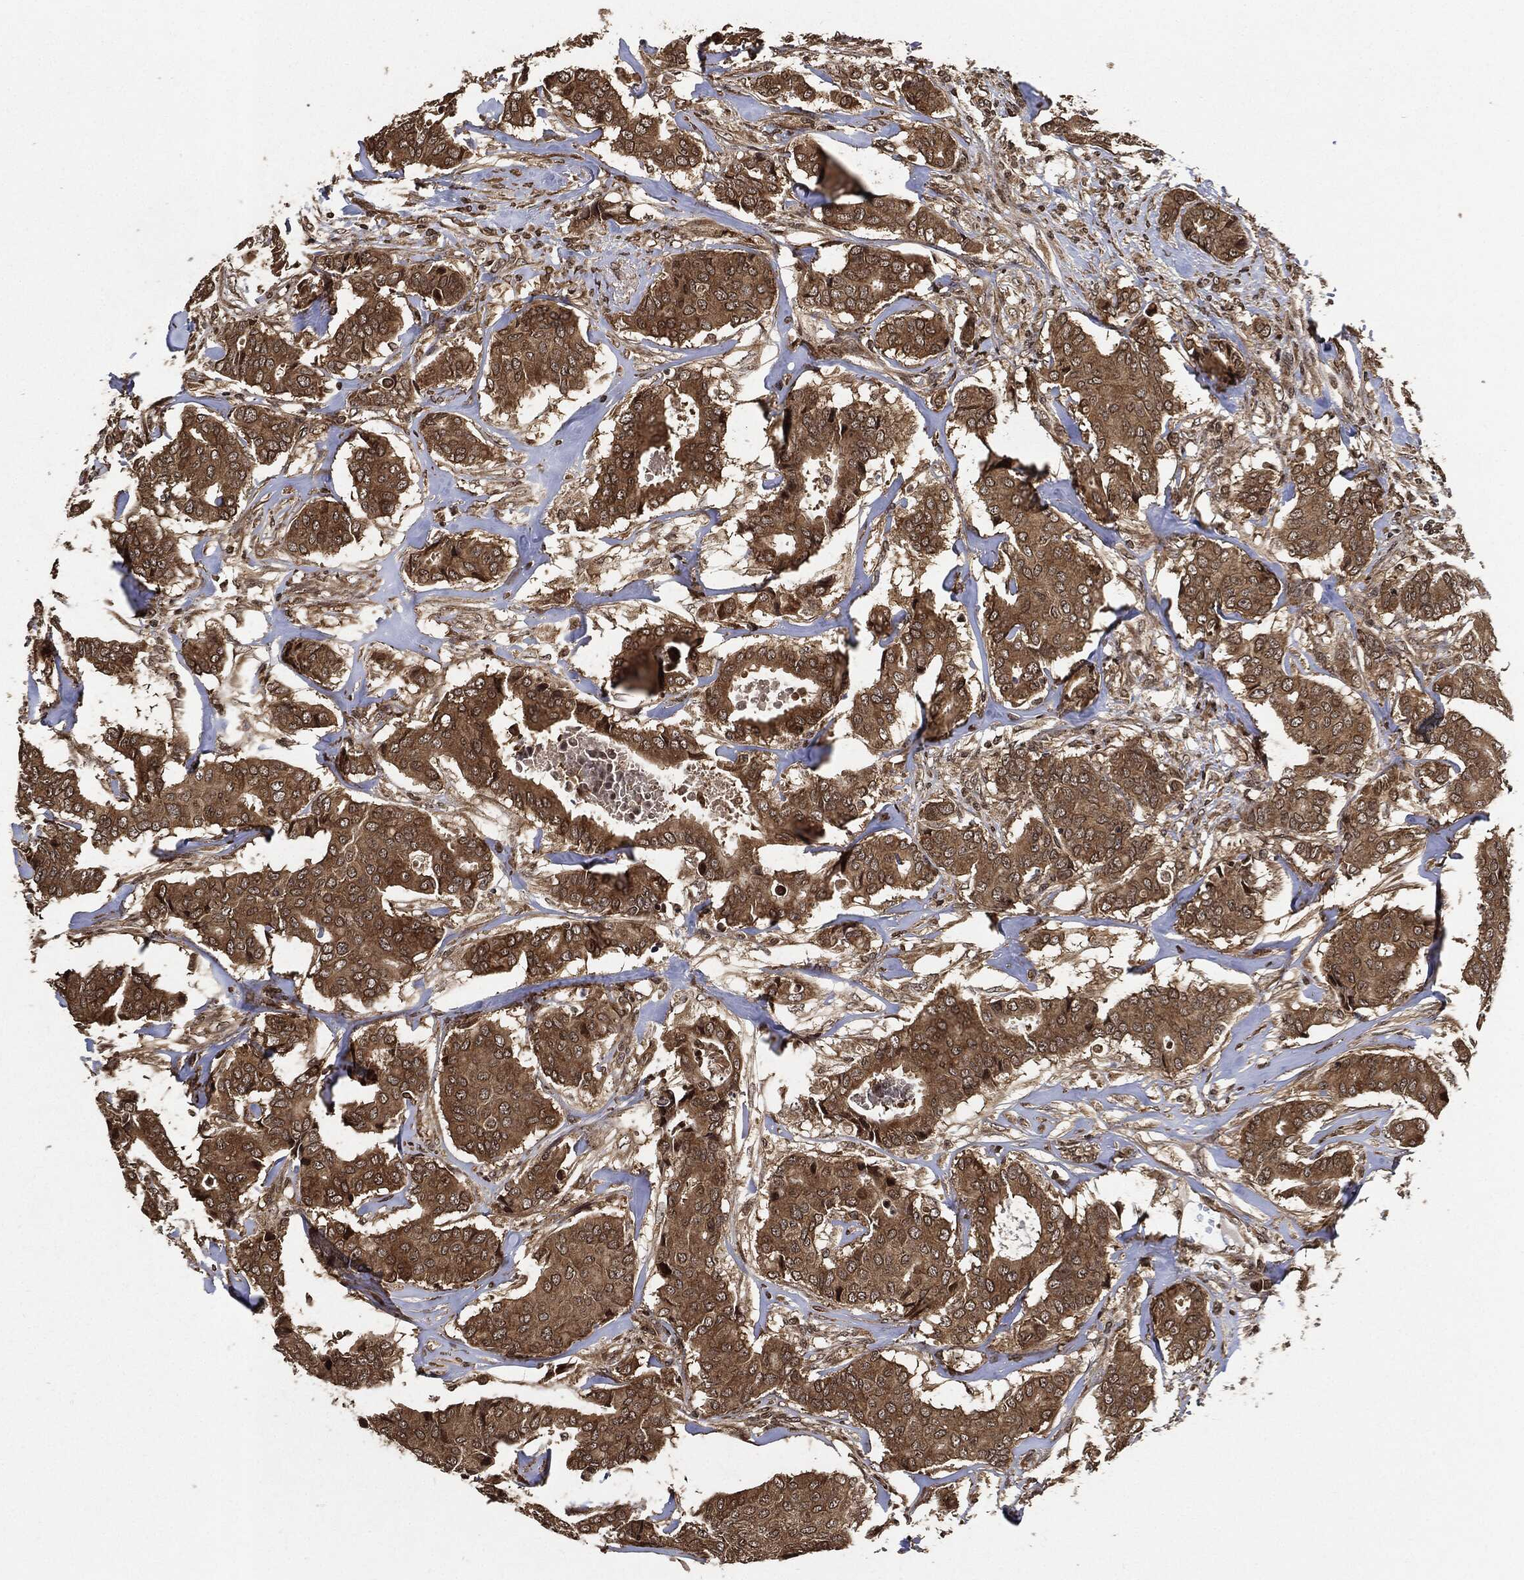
{"staining": {"intensity": "moderate", "quantity": ">75%", "location": "cytoplasmic/membranous"}, "tissue": "breast cancer", "cell_type": "Tumor cells", "image_type": "cancer", "snomed": [{"axis": "morphology", "description": "Duct carcinoma"}, {"axis": "topography", "description": "Breast"}], "caption": "About >75% of tumor cells in breast cancer (infiltrating ductal carcinoma) reveal moderate cytoplasmic/membranous protein positivity as visualized by brown immunohistochemical staining.", "gene": "PDK1", "patient": {"sex": "female", "age": 75}}